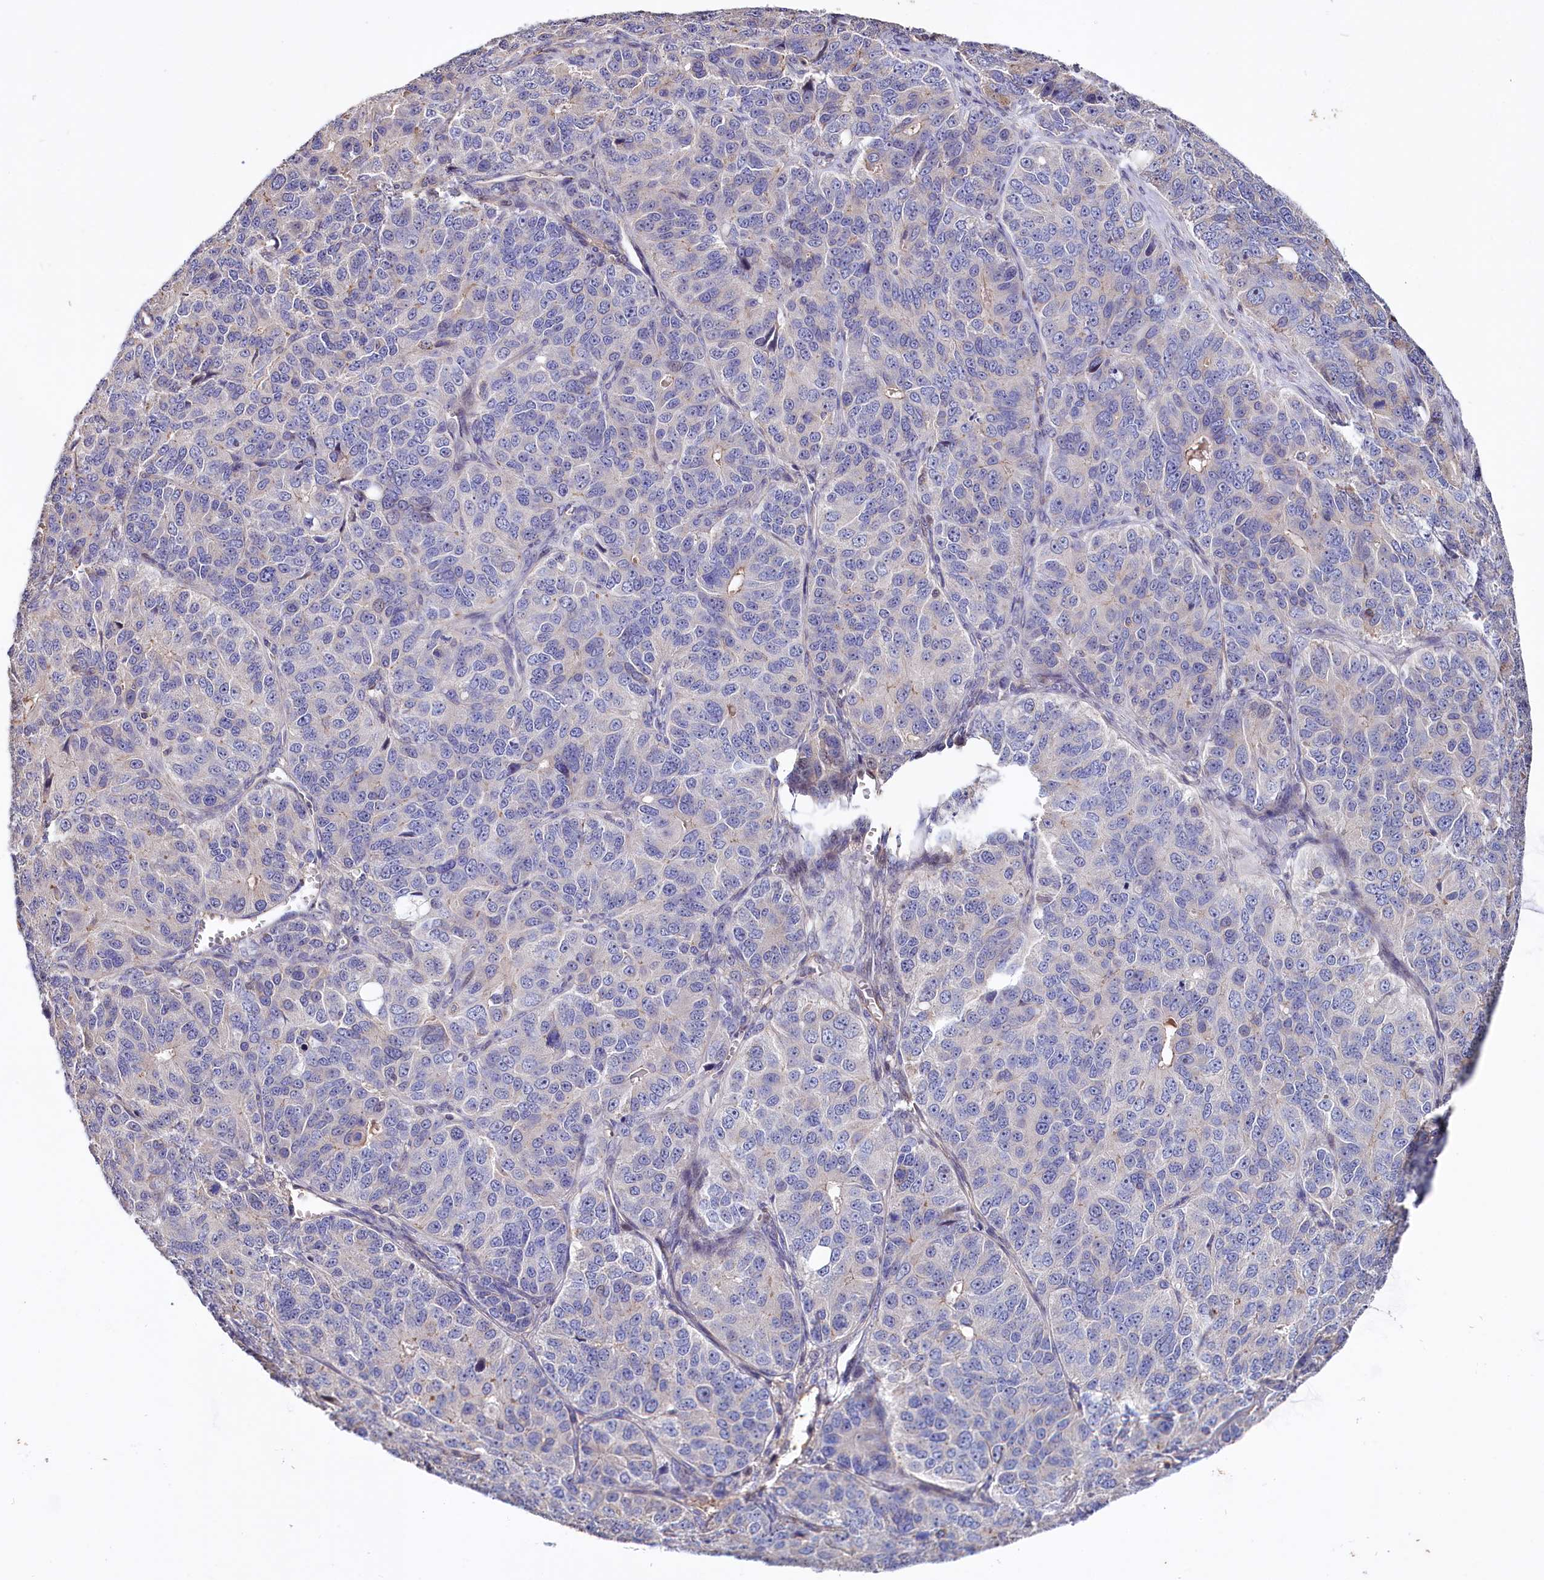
{"staining": {"intensity": "negative", "quantity": "none", "location": "none"}, "tissue": "ovarian cancer", "cell_type": "Tumor cells", "image_type": "cancer", "snomed": [{"axis": "morphology", "description": "Carcinoma, endometroid"}, {"axis": "topography", "description": "Ovary"}], "caption": "Immunohistochemical staining of human ovarian endometroid carcinoma reveals no significant expression in tumor cells. (IHC, brightfield microscopy, high magnification).", "gene": "RPUSD3", "patient": {"sex": "female", "age": 51}}